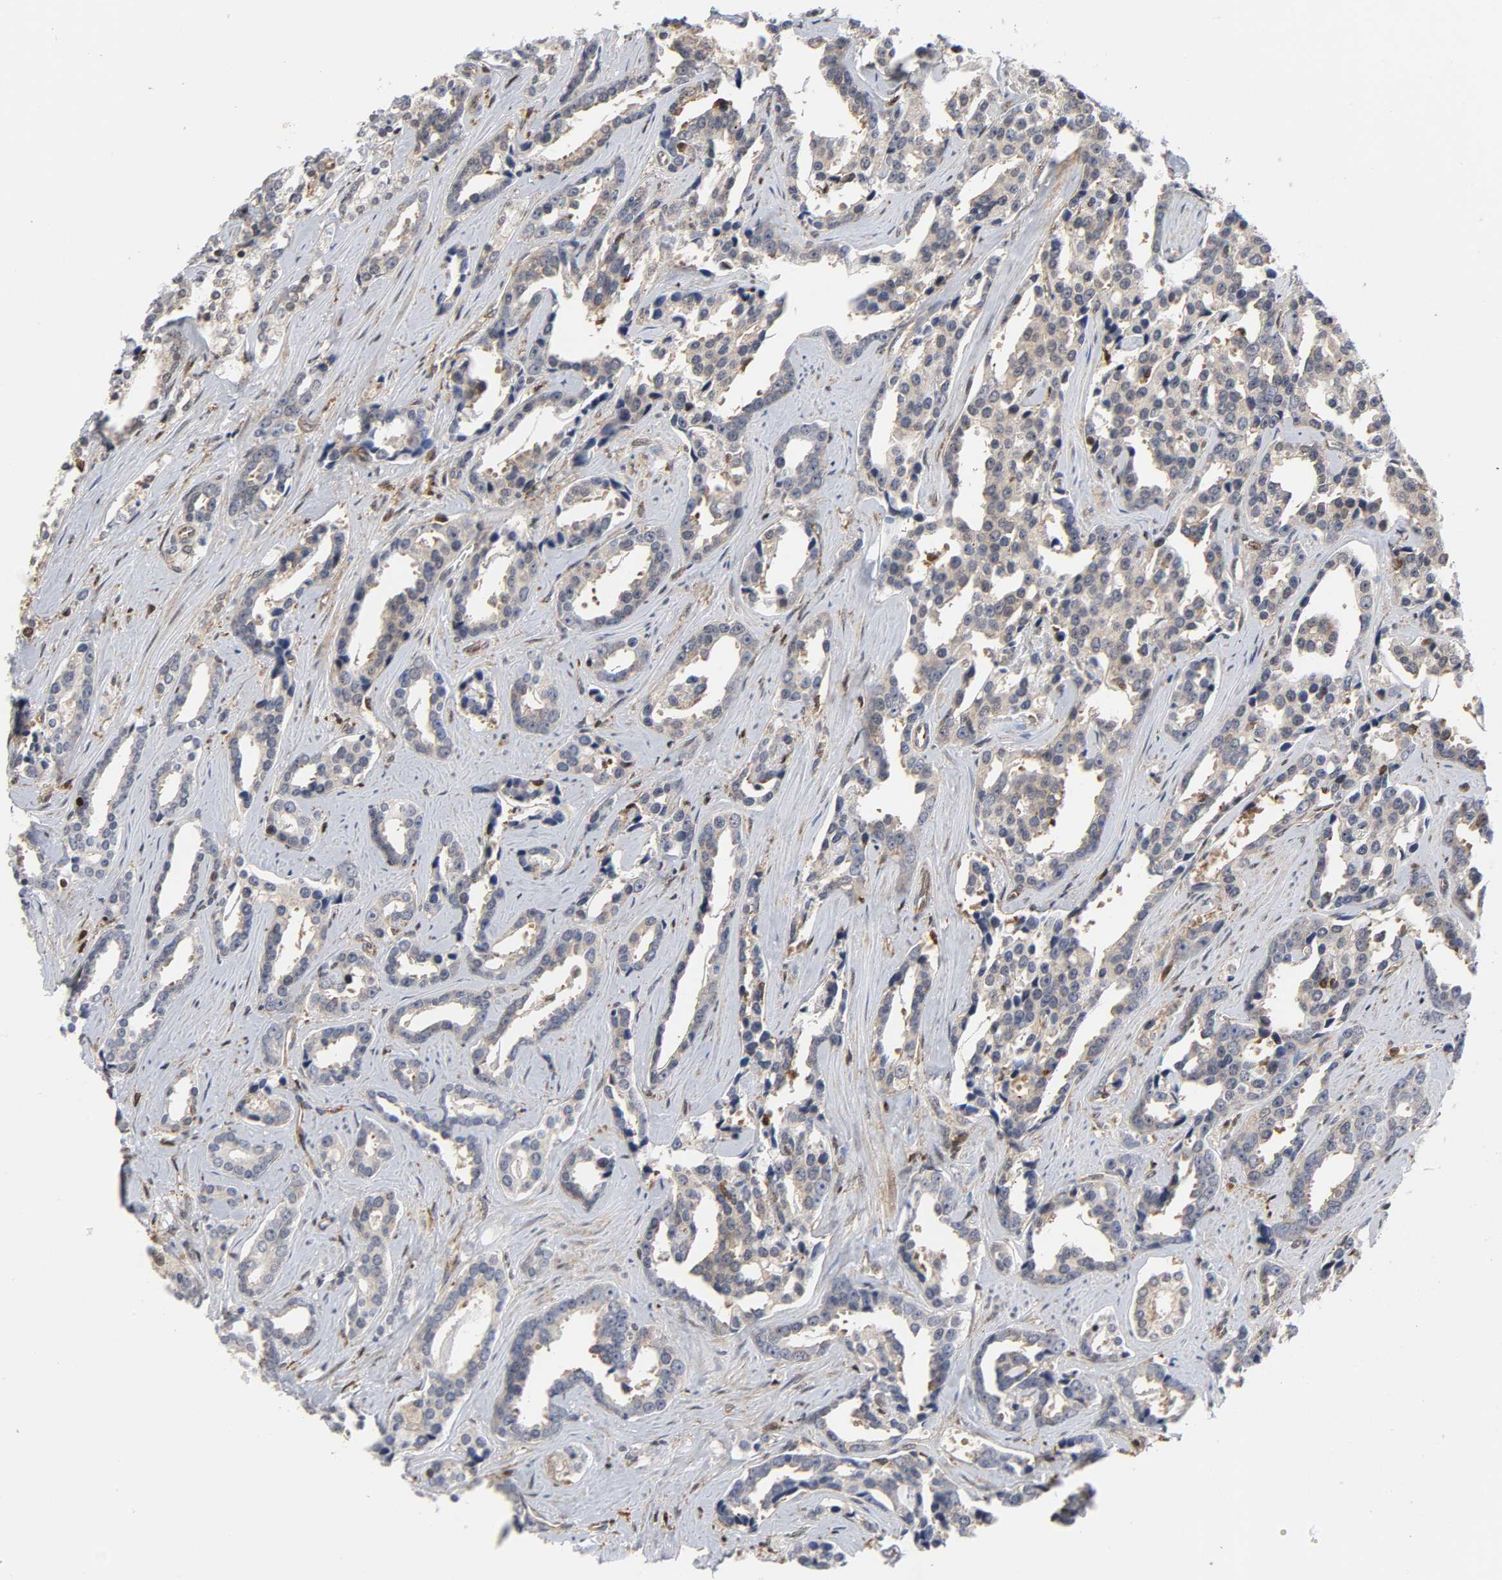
{"staining": {"intensity": "negative", "quantity": "none", "location": "none"}, "tissue": "prostate cancer", "cell_type": "Tumor cells", "image_type": "cancer", "snomed": [{"axis": "morphology", "description": "Adenocarcinoma, High grade"}, {"axis": "topography", "description": "Prostate"}], "caption": "Tumor cells are negative for brown protein staining in prostate cancer. Brightfield microscopy of immunohistochemistry stained with DAB (3,3'-diaminobenzidine) (brown) and hematoxylin (blue), captured at high magnification.", "gene": "MAPK1", "patient": {"sex": "male", "age": 67}}